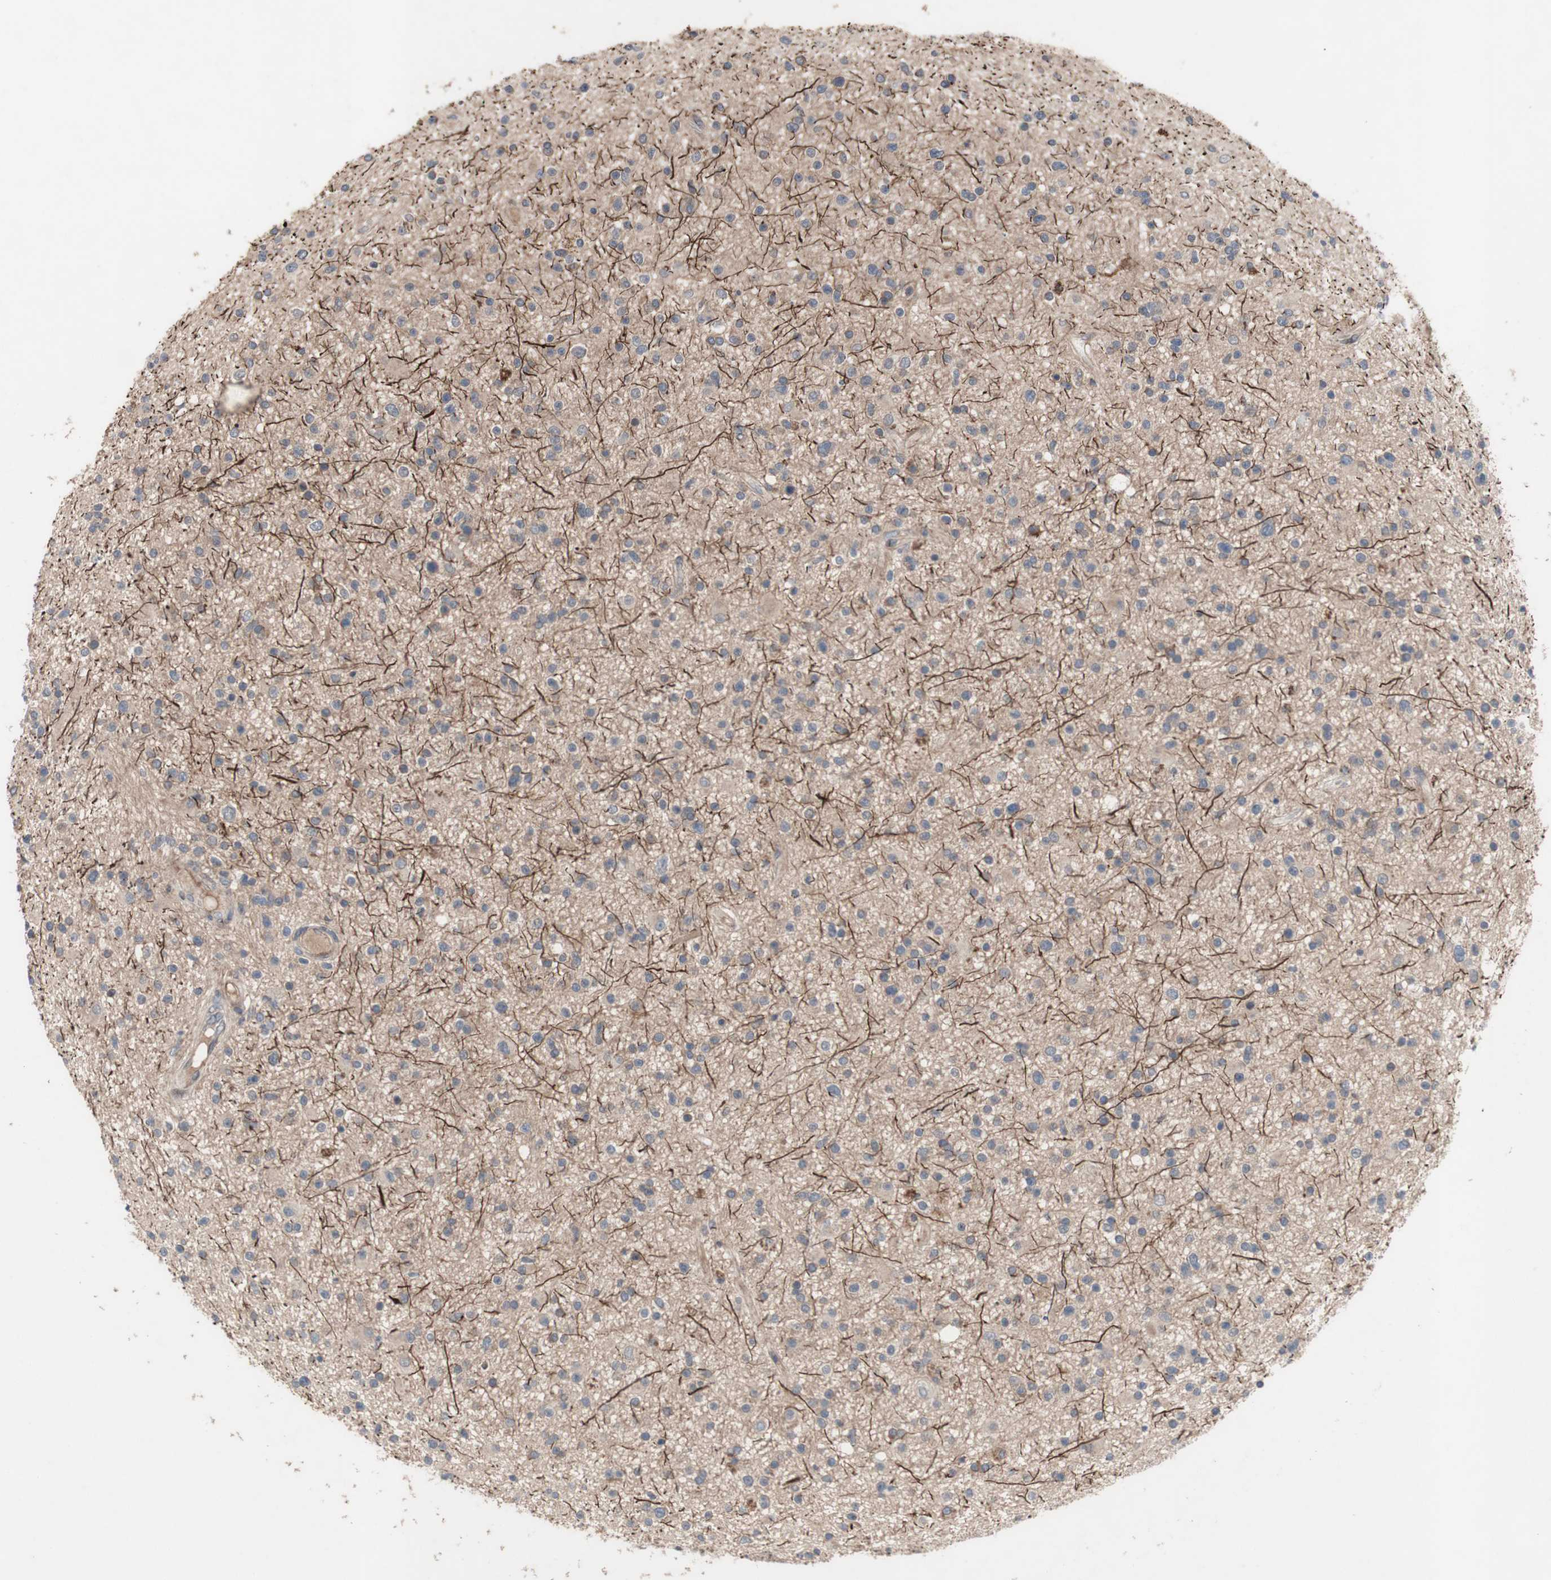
{"staining": {"intensity": "weak", "quantity": "<25%", "location": "cytoplasmic/membranous"}, "tissue": "glioma", "cell_type": "Tumor cells", "image_type": "cancer", "snomed": [{"axis": "morphology", "description": "Glioma, malignant, High grade"}, {"axis": "topography", "description": "Brain"}], "caption": "High magnification brightfield microscopy of high-grade glioma (malignant) stained with DAB (brown) and counterstained with hematoxylin (blue): tumor cells show no significant staining. Brightfield microscopy of immunohistochemistry (IHC) stained with DAB (3,3'-diaminobenzidine) (brown) and hematoxylin (blue), captured at high magnification.", "gene": "OAZ1", "patient": {"sex": "male", "age": 33}}